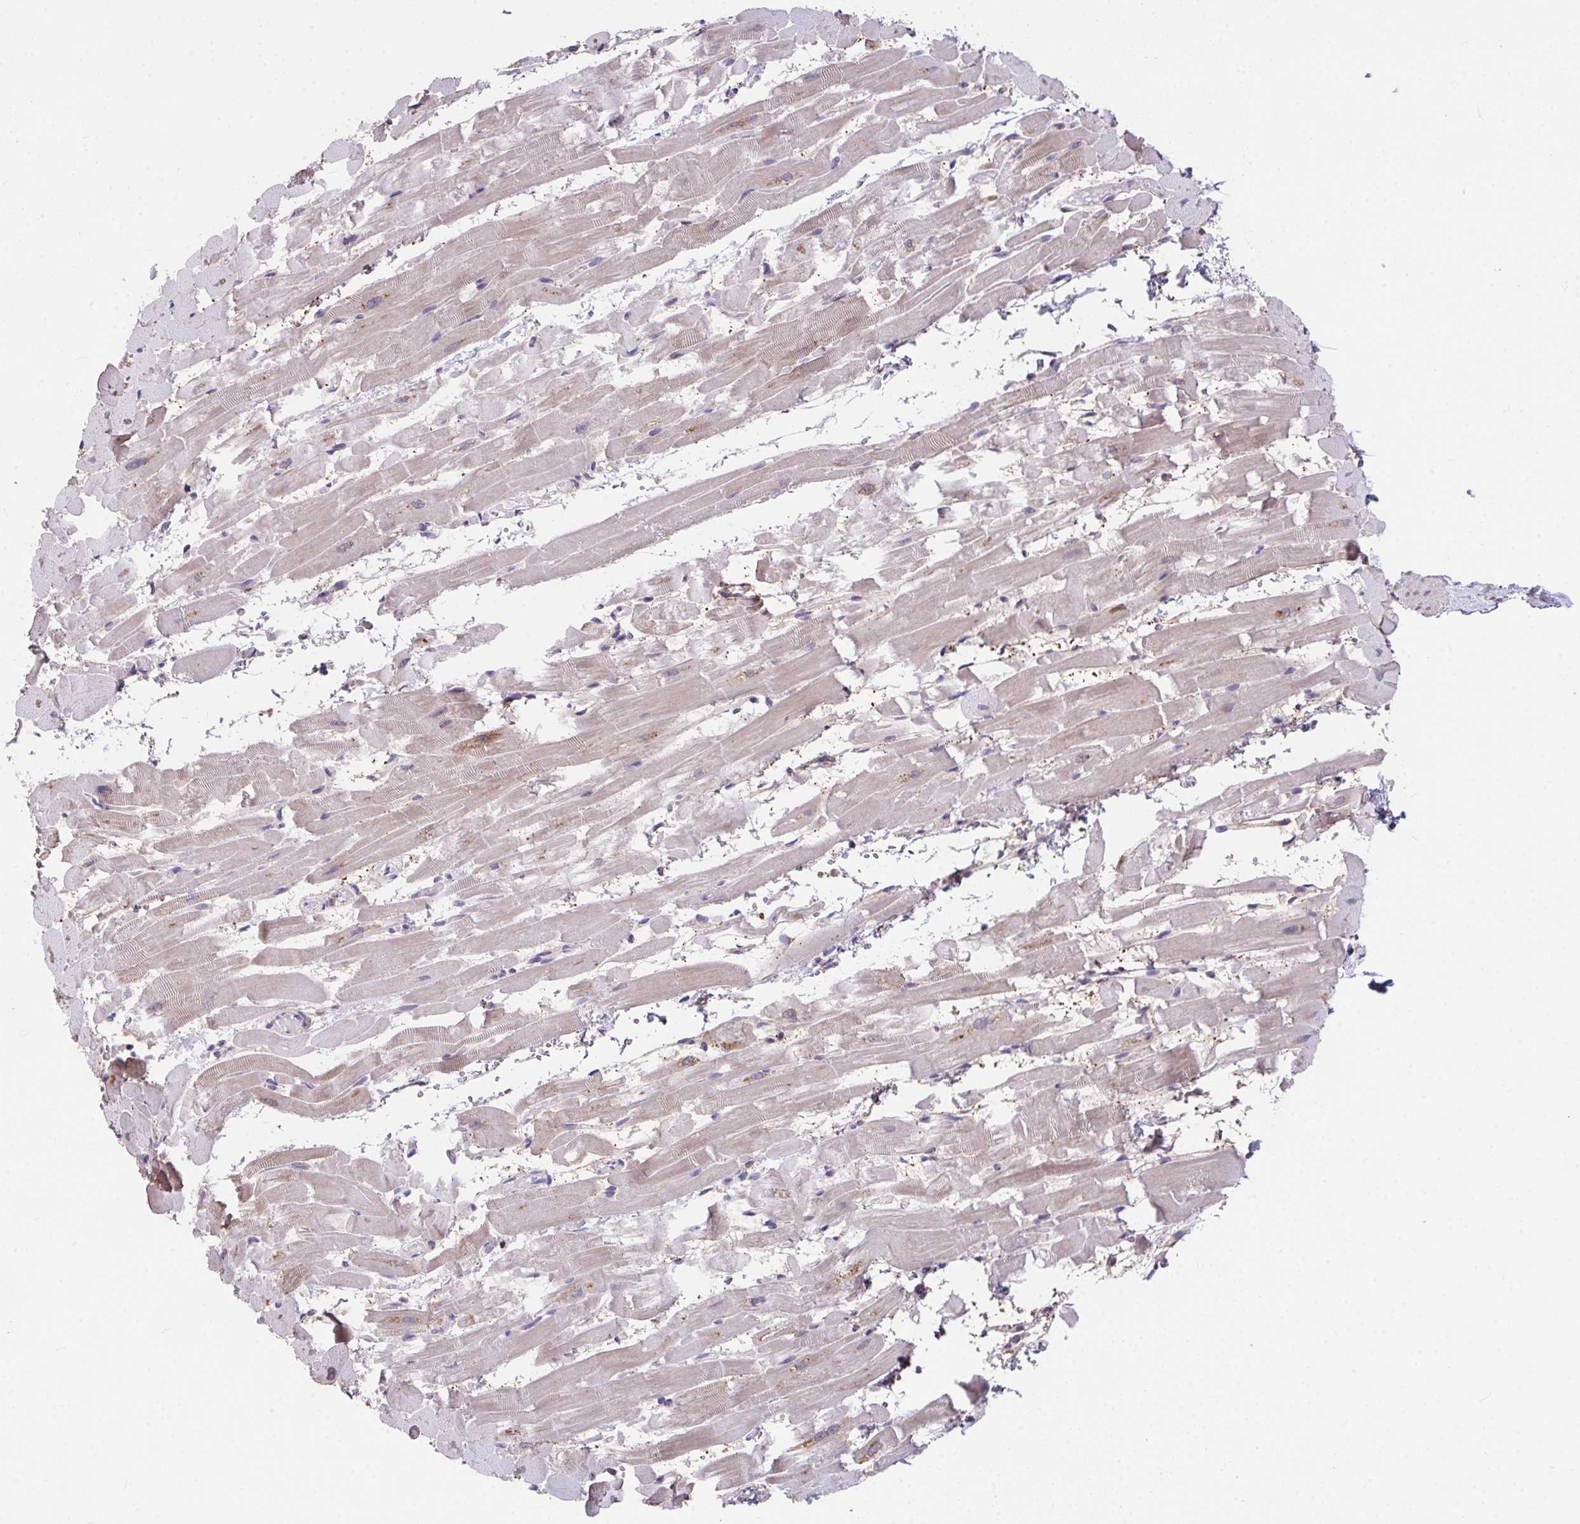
{"staining": {"intensity": "weak", "quantity": "25%-75%", "location": "cytoplasmic/membranous"}, "tissue": "heart muscle", "cell_type": "Cardiomyocytes", "image_type": "normal", "snomed": [{"axis": "morphology", "description": "Normal tissue, NOS"}, {"axis": "topography", "description": "Heart"}], "caption": "Cardiomyocytes display low levels of weak cytoplasmic/membranous expression in approximately 25%-75% of cells in unremarkable heart muscle. The staining was performed using DAB to visualize the protein expression in brown, while the nuclei were stained in blue with hematoxylin (Magnification: 20x).", "gene": "RBBP6", "patient": {"sex": "male", "age": 37}}